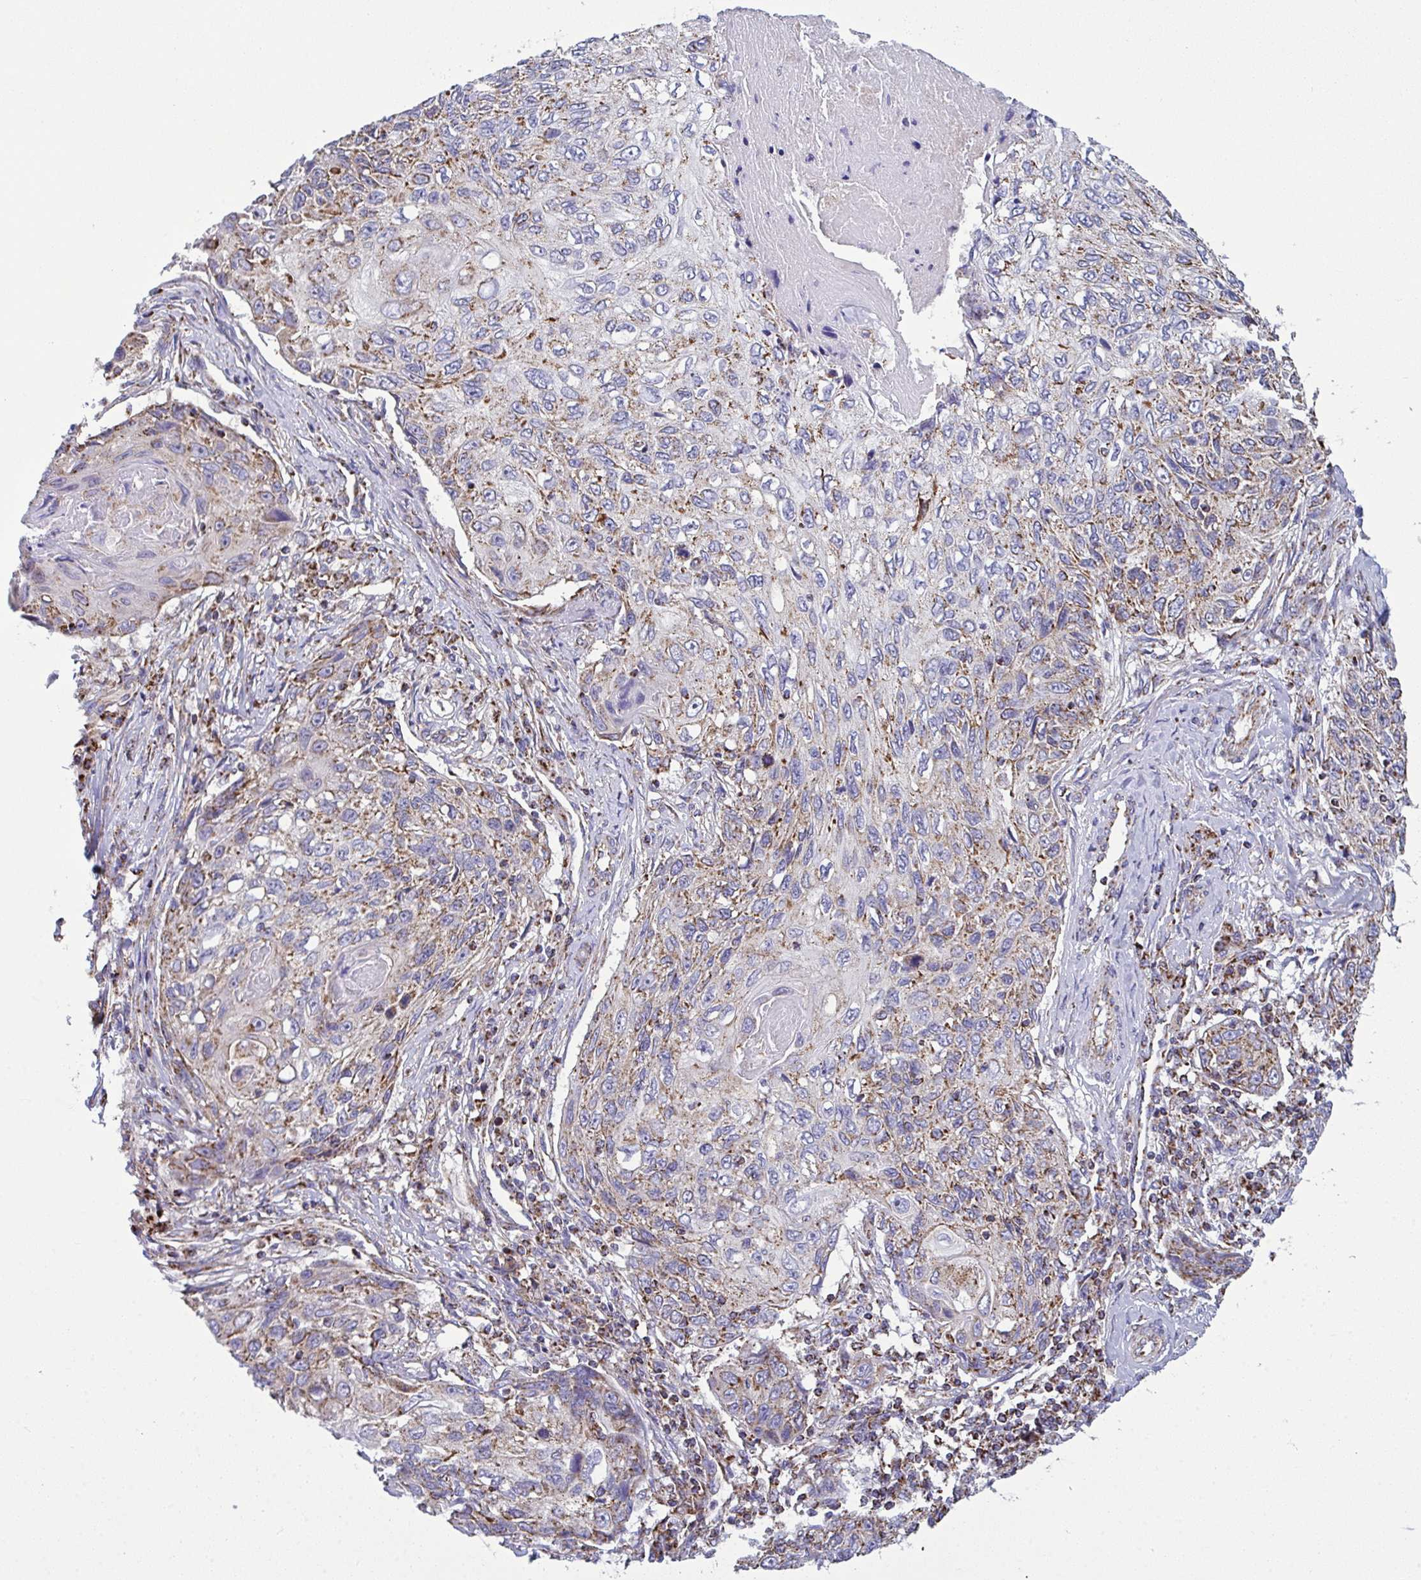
{"staining": {"intensity": "weak", "quantity": "25%-75%", "location": "cytoplasmic/membranous"}, "tissue": "skin cancer", "cell_type": "Tumor cells", "image_type": "cancer", "snomed": [{"axis": "morphology", "description": "Squamous cell carcinoma, NOS"}, {"axis": "topography", "description": "Skin"}], "caption": "A micrograph of human squamous cell carcinoma (skin) stained for a protein exhibits weak cytoplasmic/membranous brown staining in tumor cells. The protein is shown in brown color, while the nuclei are stained blue.", "gene": "CSDE1", "patient": {"sex": "male", "age": 92}}